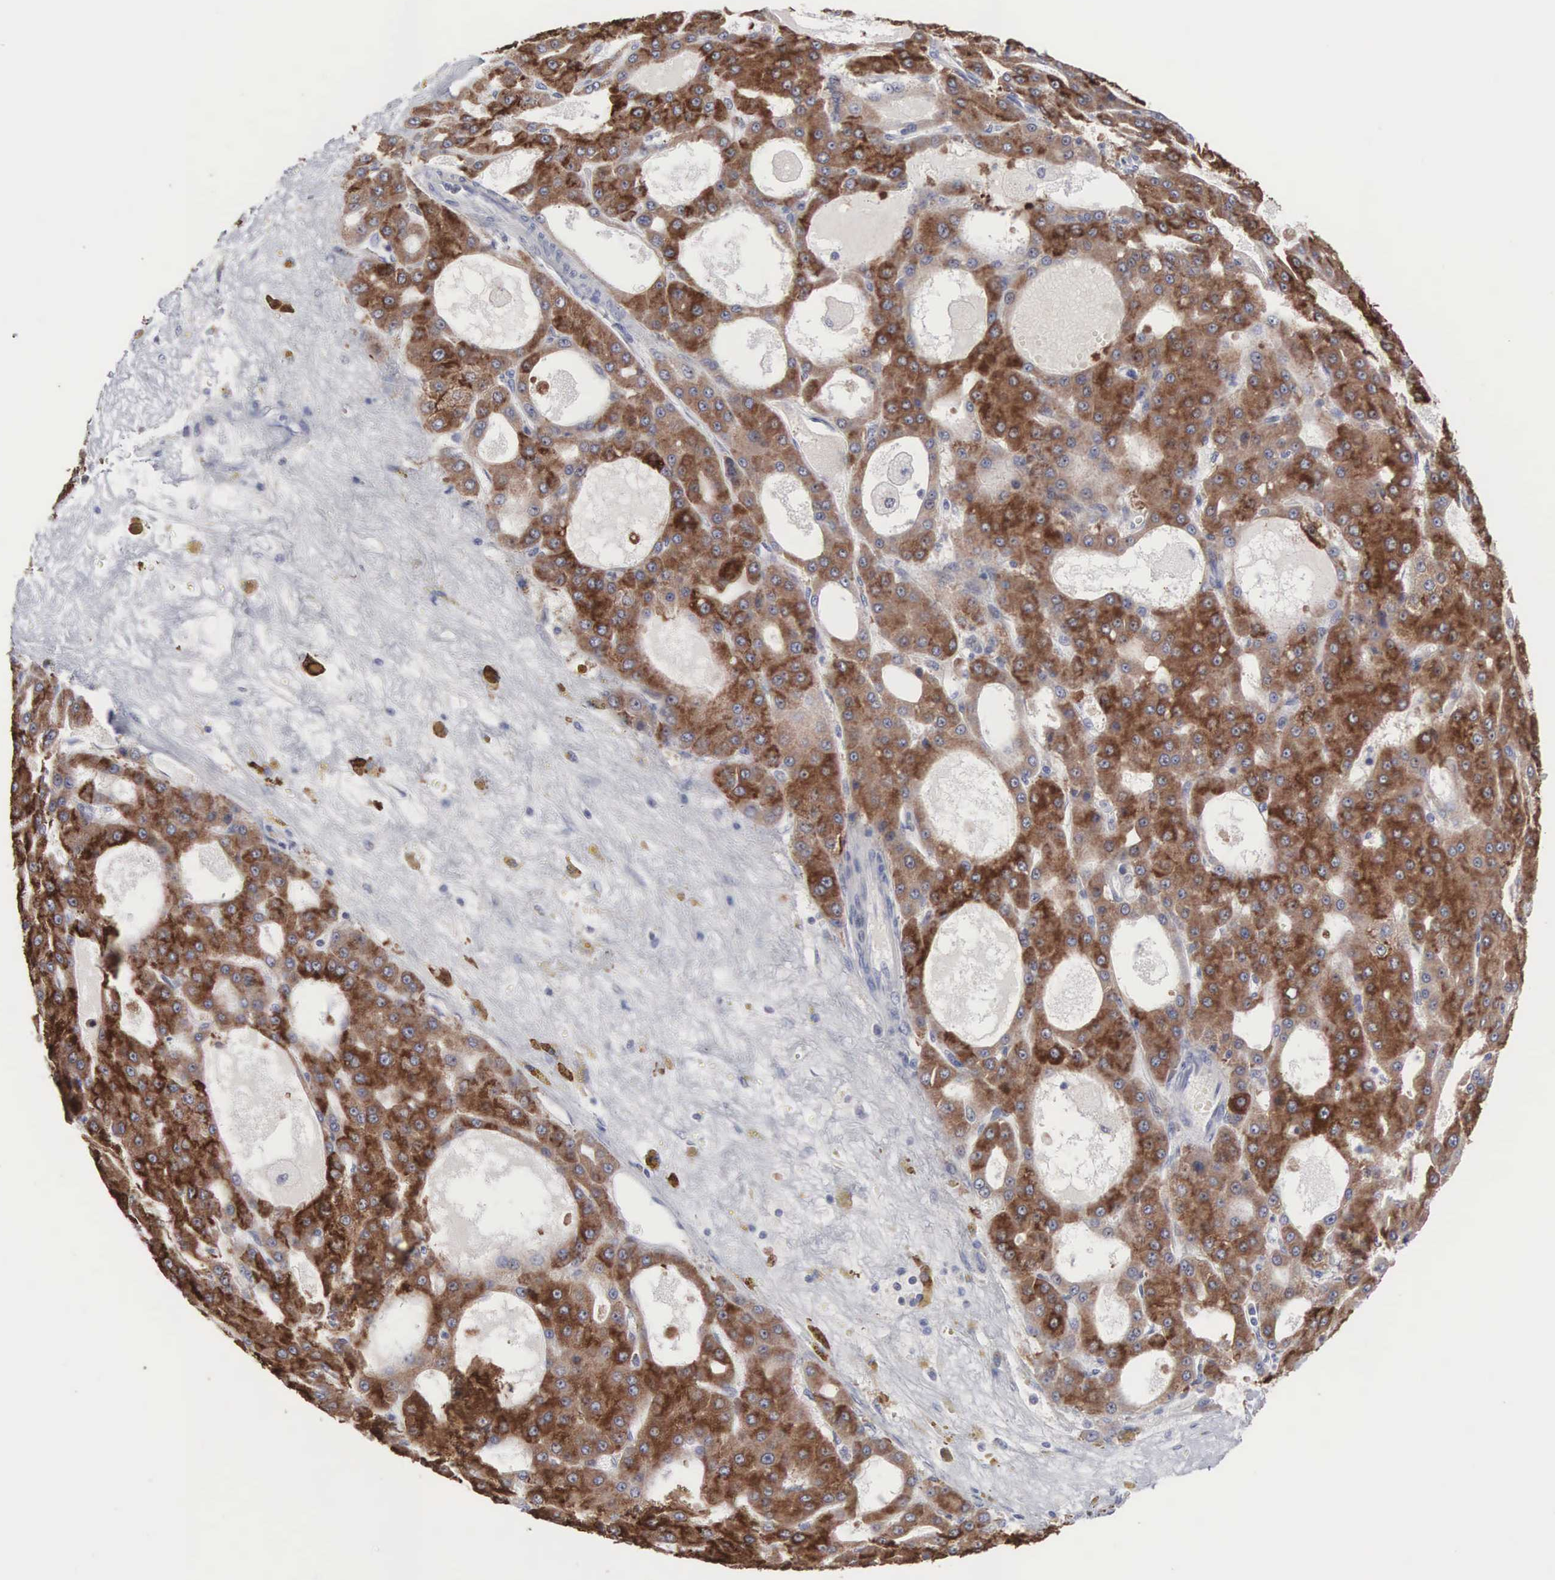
{"staining": {"intensity": "strong", "quantity": "25%-75%", "location": "cytoplasmic/membranous"}, "tissue": "liver cancer", "cell_type": "Tumor cells", "image_type": "cancer", "snomed": [{"axis": "morphology", "description": "Carcinoma, Hepatocellular, NOS"}, {"axis": "topography", "description": "Liver"}], "caption": "An IHC photomicrograph of neoplastic tissue is shown. Protein staining in brown highlights strong cytoplasmic/membranous positivity in hepatocellular carcinoma (liver) within tumor cells. (brown staining indicates protein expression, while blue staining denotes nuclei).", "gene": "ACOT4", "patient": {"sex": "male", "age": 47}}